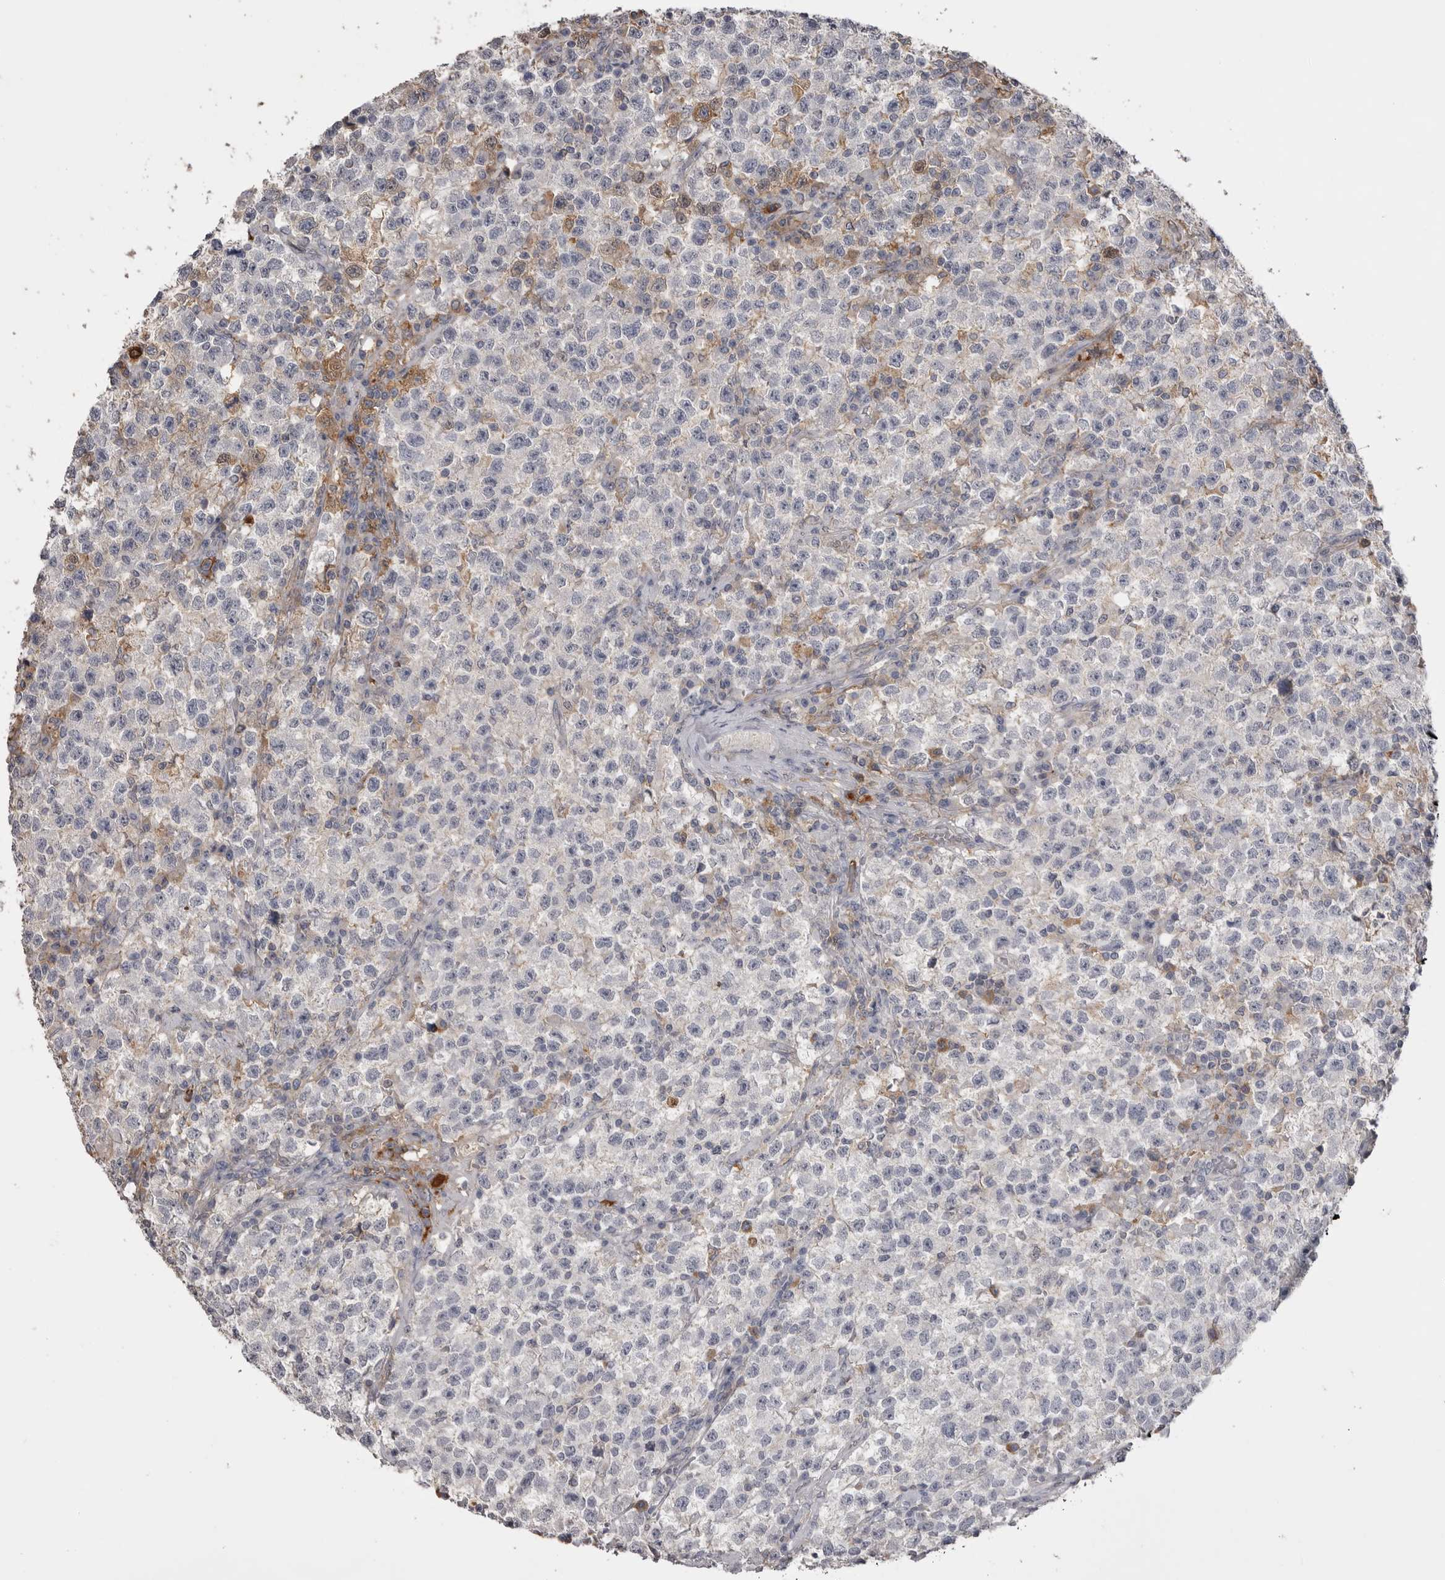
{"staining": {"intensity": "negative", "quantity": "none", "location": "none"}, "tissue": "testis cancer", "cell_type": "Tumor cells", "image_type": "cancer", "snomed": [{"axis": "morphology", "description": "Seminoma, NOS"}, {"axis": "topography", "description": "Testis"}], "caption": "The image demonstrates no significant positivity in tumor cells of seminoma (testis).", "gene": "AHSG", "patient": {"sex": "male", "age": 22}}